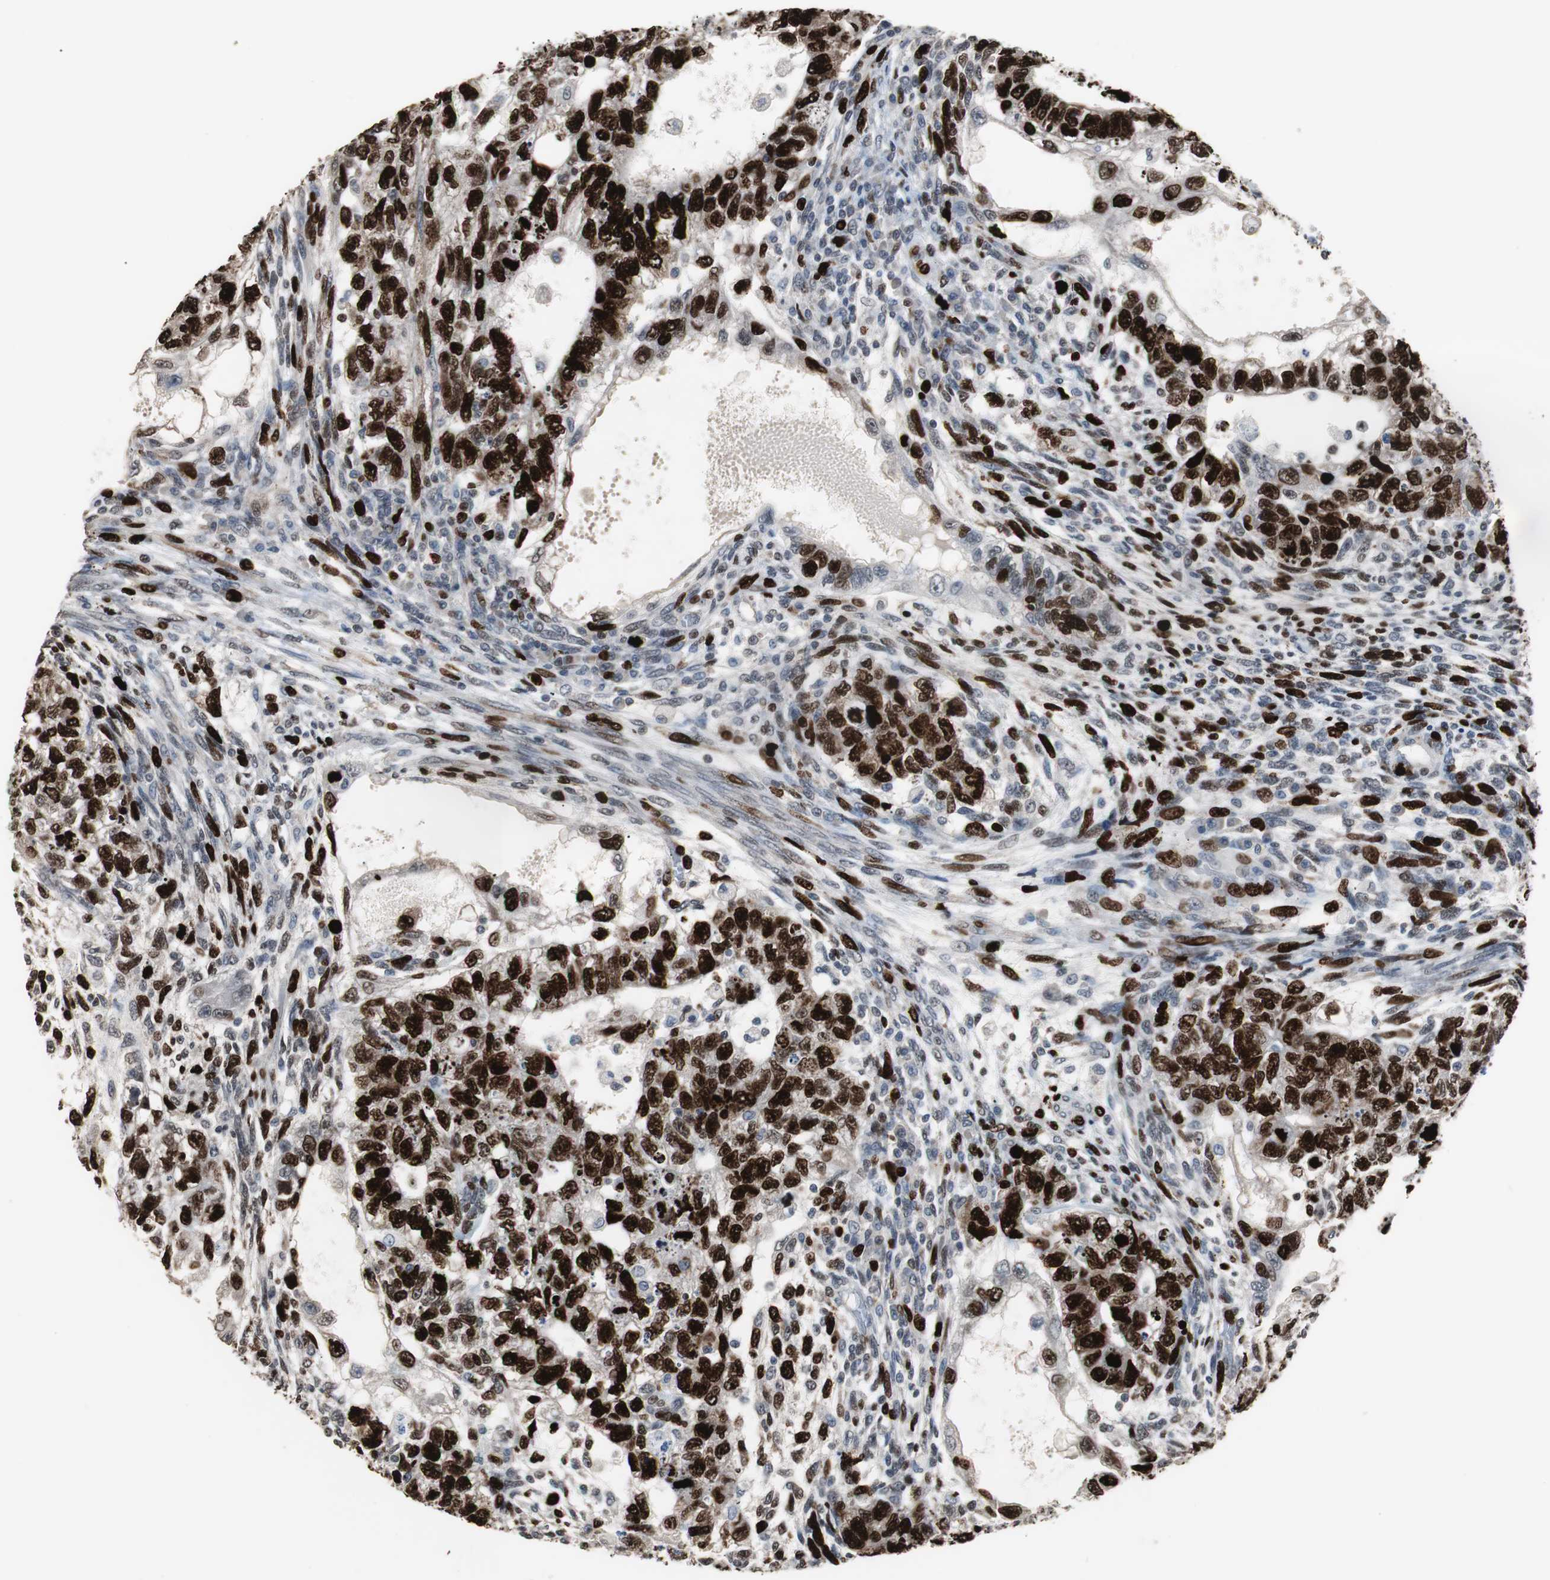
{"staining": {"intensity": "strong", "quantity": ">75%", "location": "nuclear"}, "tissue": "testis cancer", "cell_type": "Tumor cells", "image_type": "cancer", "snomed": [{"axis": "morphology", "description": "Normal tissue, NOS"}, {"axis": "morphology", "description": "Carcinoma, Embryonal, NOS"}, {"axis": "topography", "description": "Testis"}], "caption": "Testis embryonal carcinoma stained with a protein marker demonstrates strong staining in tumor cells.", "gene": "TOP2A", "patient": {"sex": "male", "age": 36}}